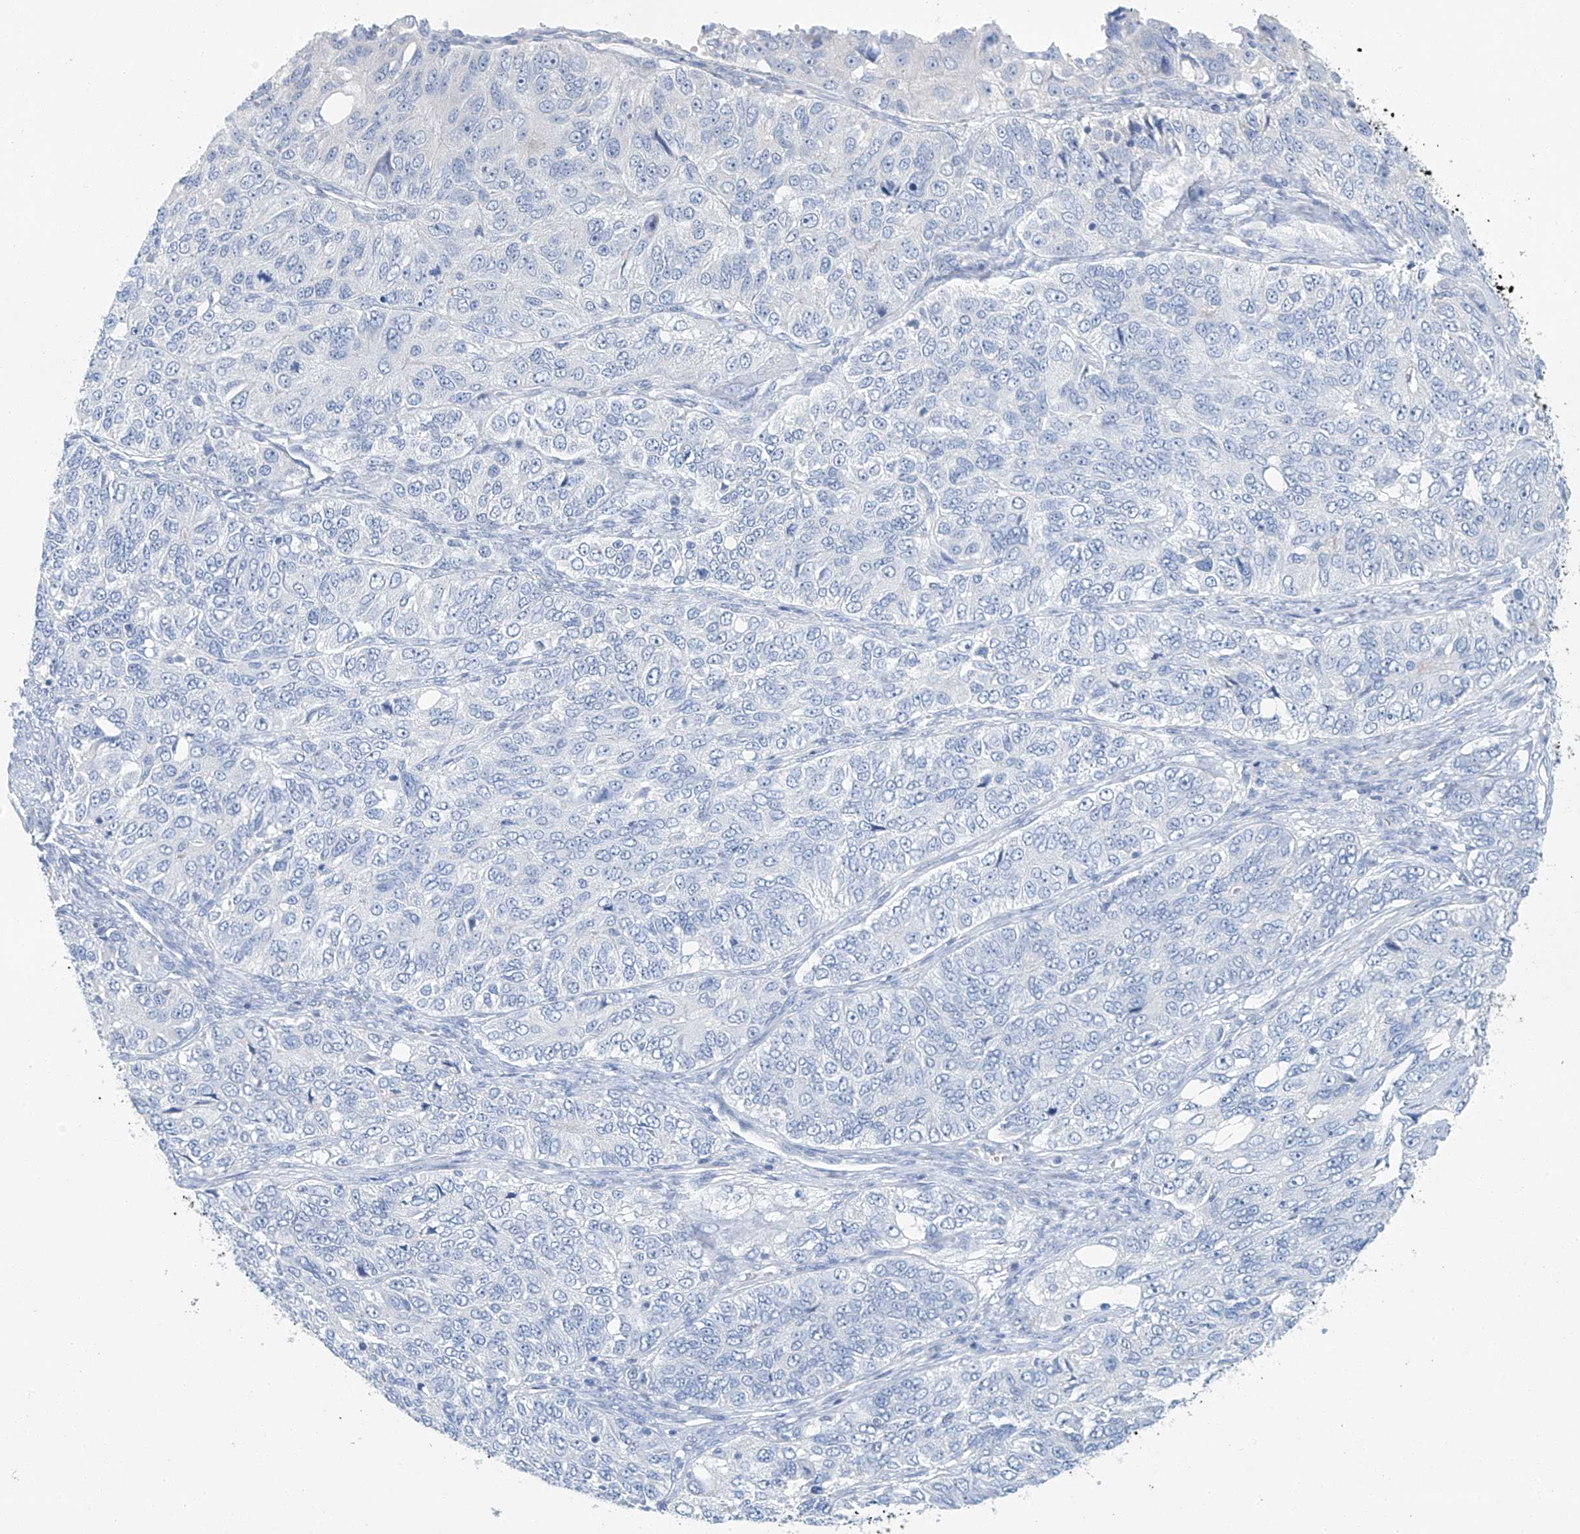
{"staining": {"intensity": "negative", "quantity": "none", "location": "none"}, "tissue": "ovarian cancer", "cell_type": "Tumor cells", "image_type": "cancer", "snomed": [{"axis": "morphology", "description": "Carcinoma, endometroid"}, {"axis": "topography", "description": "Ovary"}], "caption": "Image shows no significant protein expression in tumor cells of ovarian cancer (endometroid carcinoma).", "gene": "C1orf87", "patient": {"sex": "female", "age": 51}}